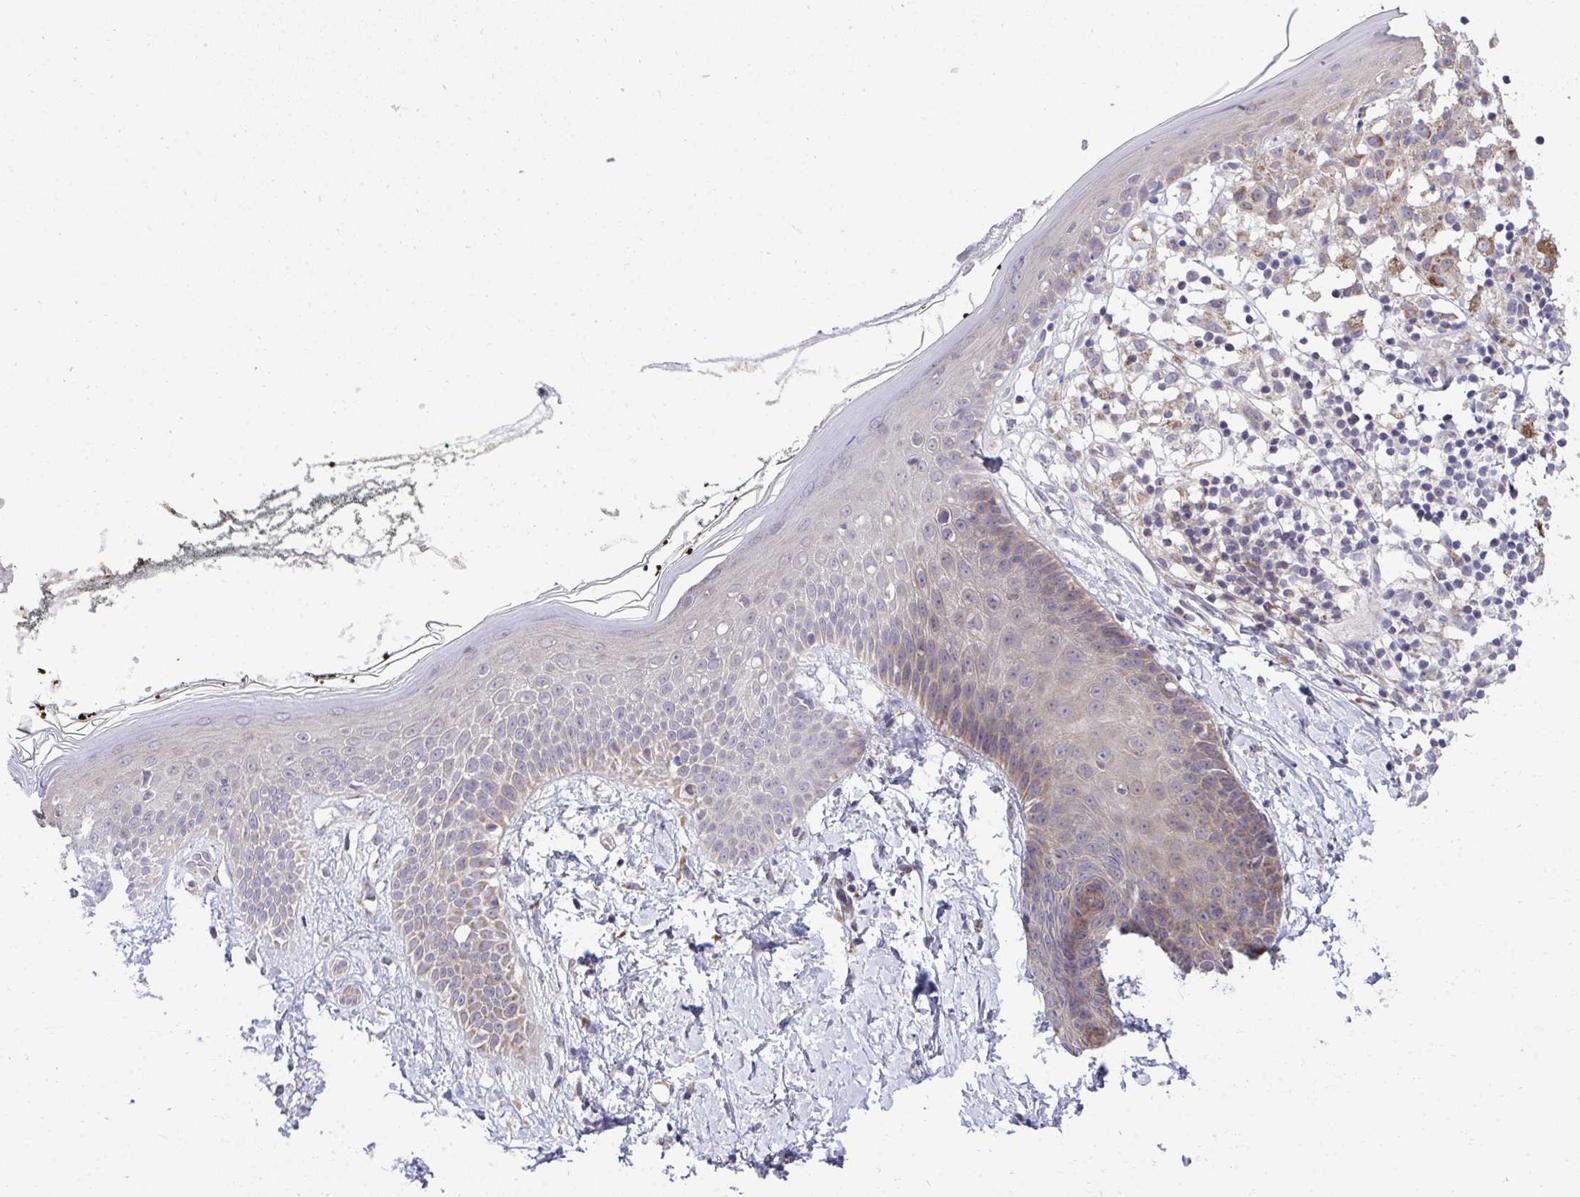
{"staining": {"intensity": "weak", "quantity": "25%-75%", "location": "cytoplasmic/membranous"}, "tissue": "skin", "cell_type": "Fibroblasts", "image_type": "normal", "snomed": [{"axis": "morphology", "description": "Normal tissue, NOS"}, {"axis": "topography", "description": "Skin"}], "caption": "A low amount of weak cytoplasmic/membranous positivity is seen in about 25%-75% of fibroblasts in unremarkable skin.", "gene": "XAF1", "patient": {"sex": "female", "age": 34}}